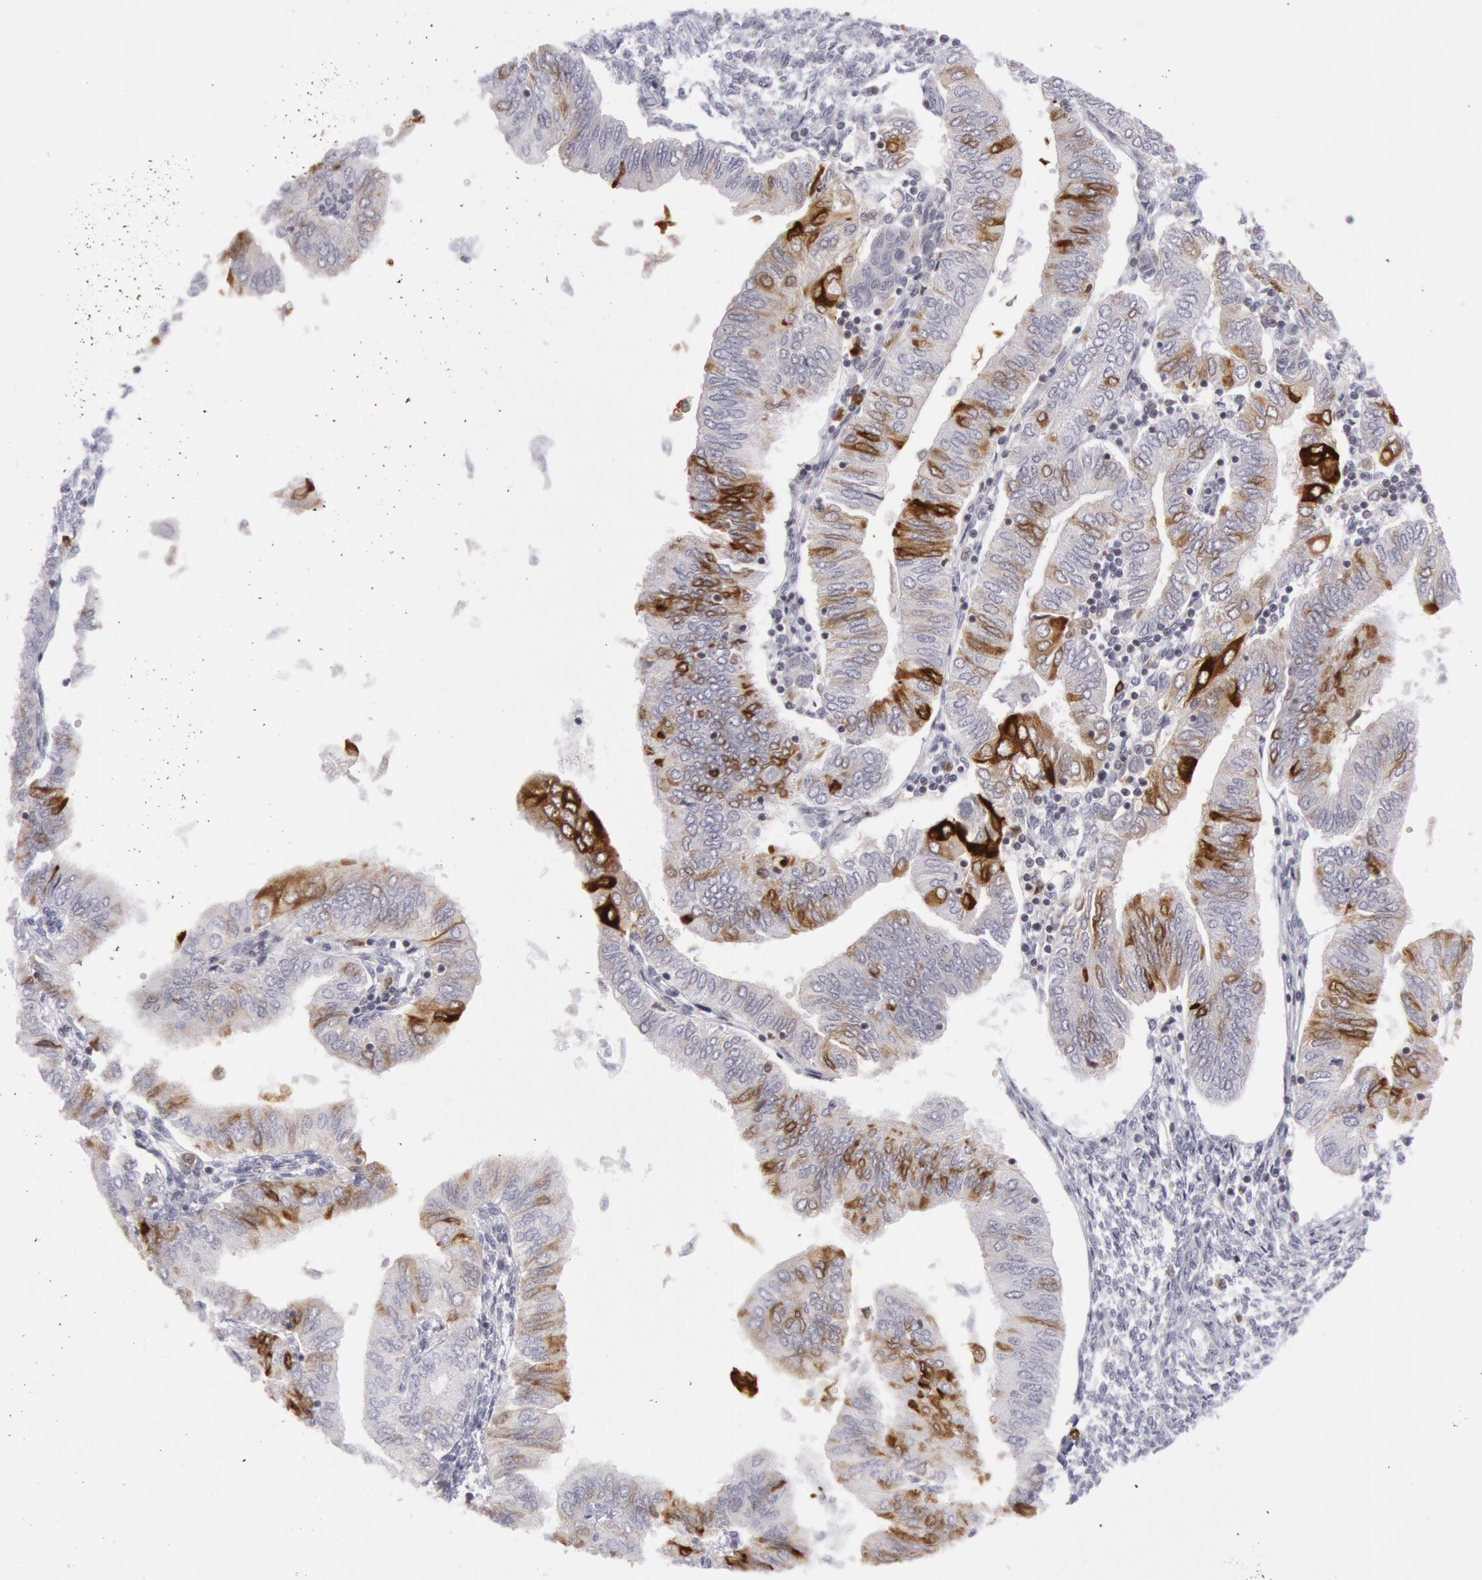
{"staining": {"intensity": "strong", "quantity": "<25%", "location": "cytoplasmic/membranous"}, "tissue": "endometrial cancer", "cell_type": "Tumor cells", "image_type": "cancer", "snomed": [{"axis": "morphology", "description": "Adenocarcinoma, NOS"}, {"axis": "topography", "description": "Endometrium"}], "caption": "Immunohistochemical staining of human endometrial cancer (adenocarcinoma) displays strong cytoplasmic/membranous protein staining in approximately <25% of tumor cells. (brown staining indicates protein expression, while blue staining denotes nuclei).", "gene": "PTGS2", "patient": {"sex": "female", "age": 51}}